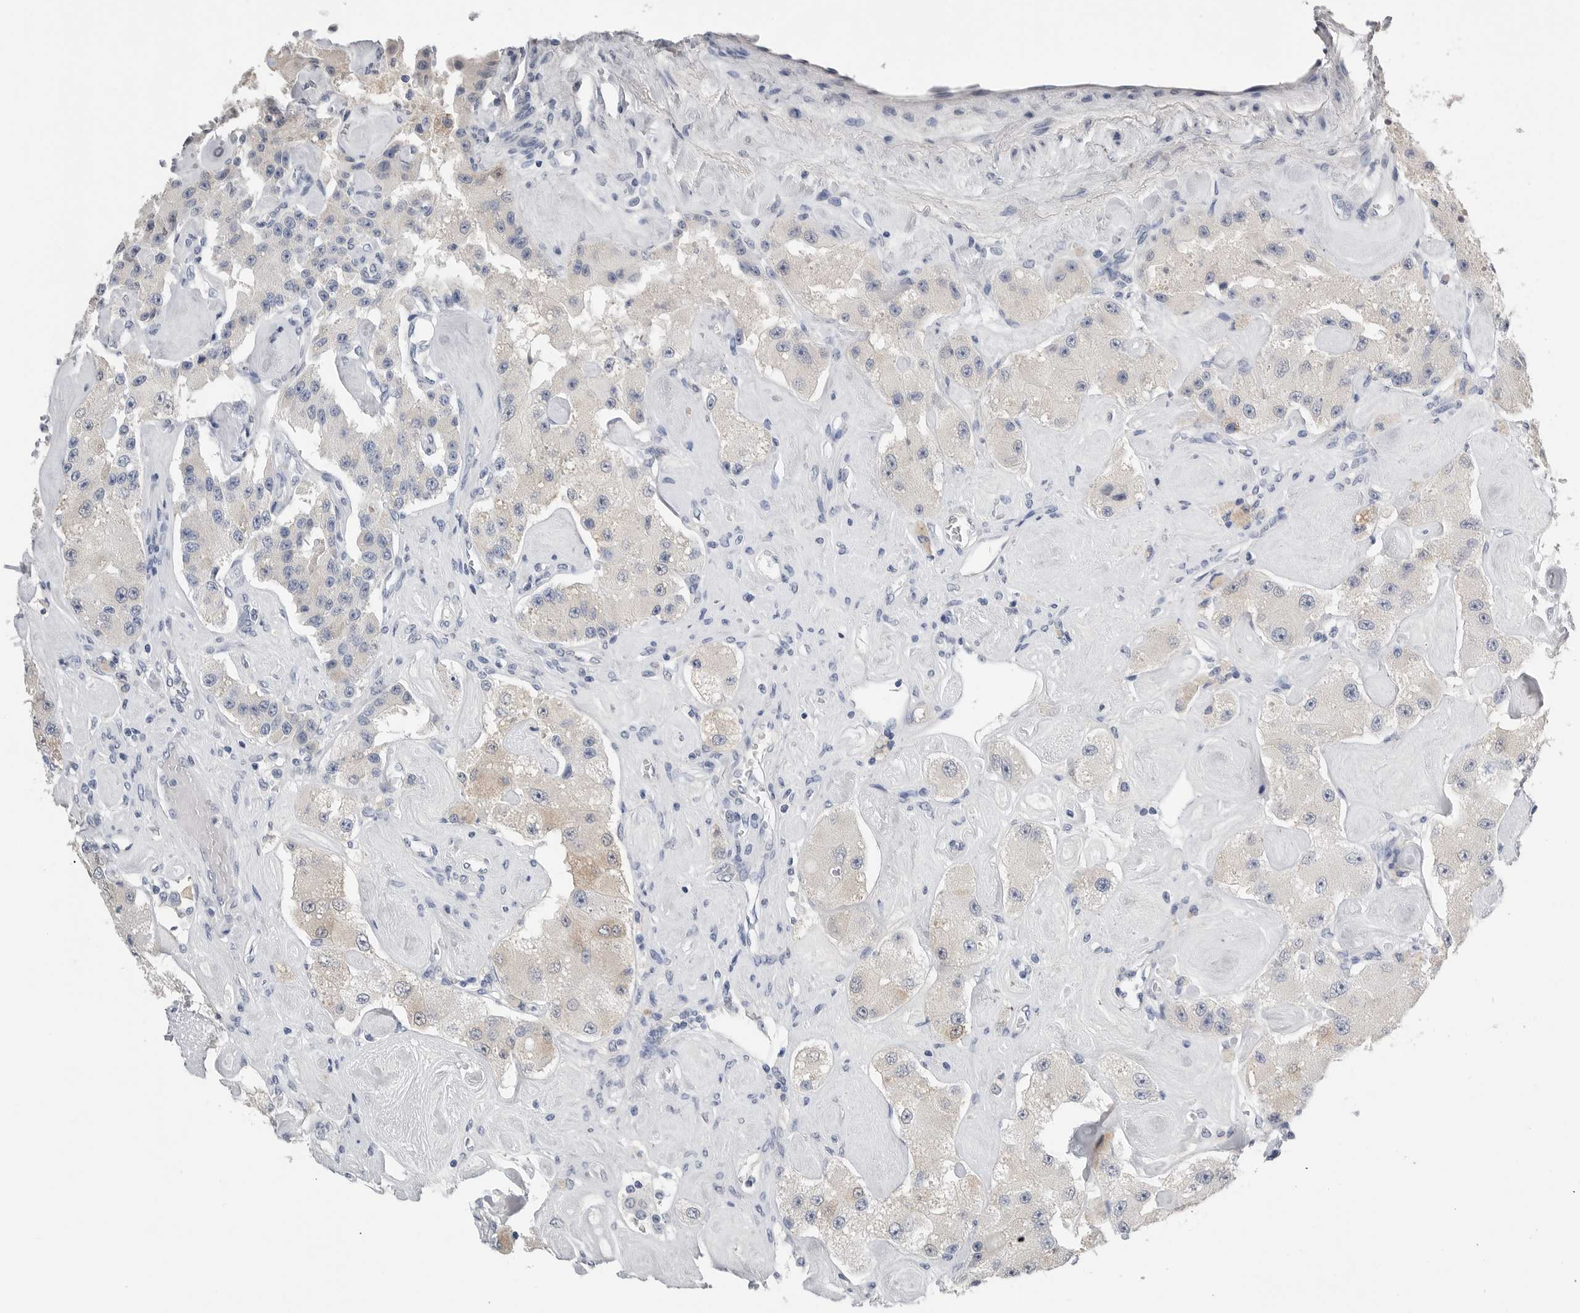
{"staining": {"intensity": "negative", "quantity": "none", "location": "none"}, "tissue": "carcinoid", "cell_type": "Tumor cells", "image_type": "cancer", "snomed": [{"axis": "morphology", "description": "Carcinoid, malignant, NOS"}, {"axis": "topography", "description": "Pancreas"}], "caption": "Immunohistochemistry image of human malignant carcinoid stained for a protein (brown), which displays no staining in tumor cells.", "gene": "FABP6", "patient": {"sex": "male", "age": 41}}